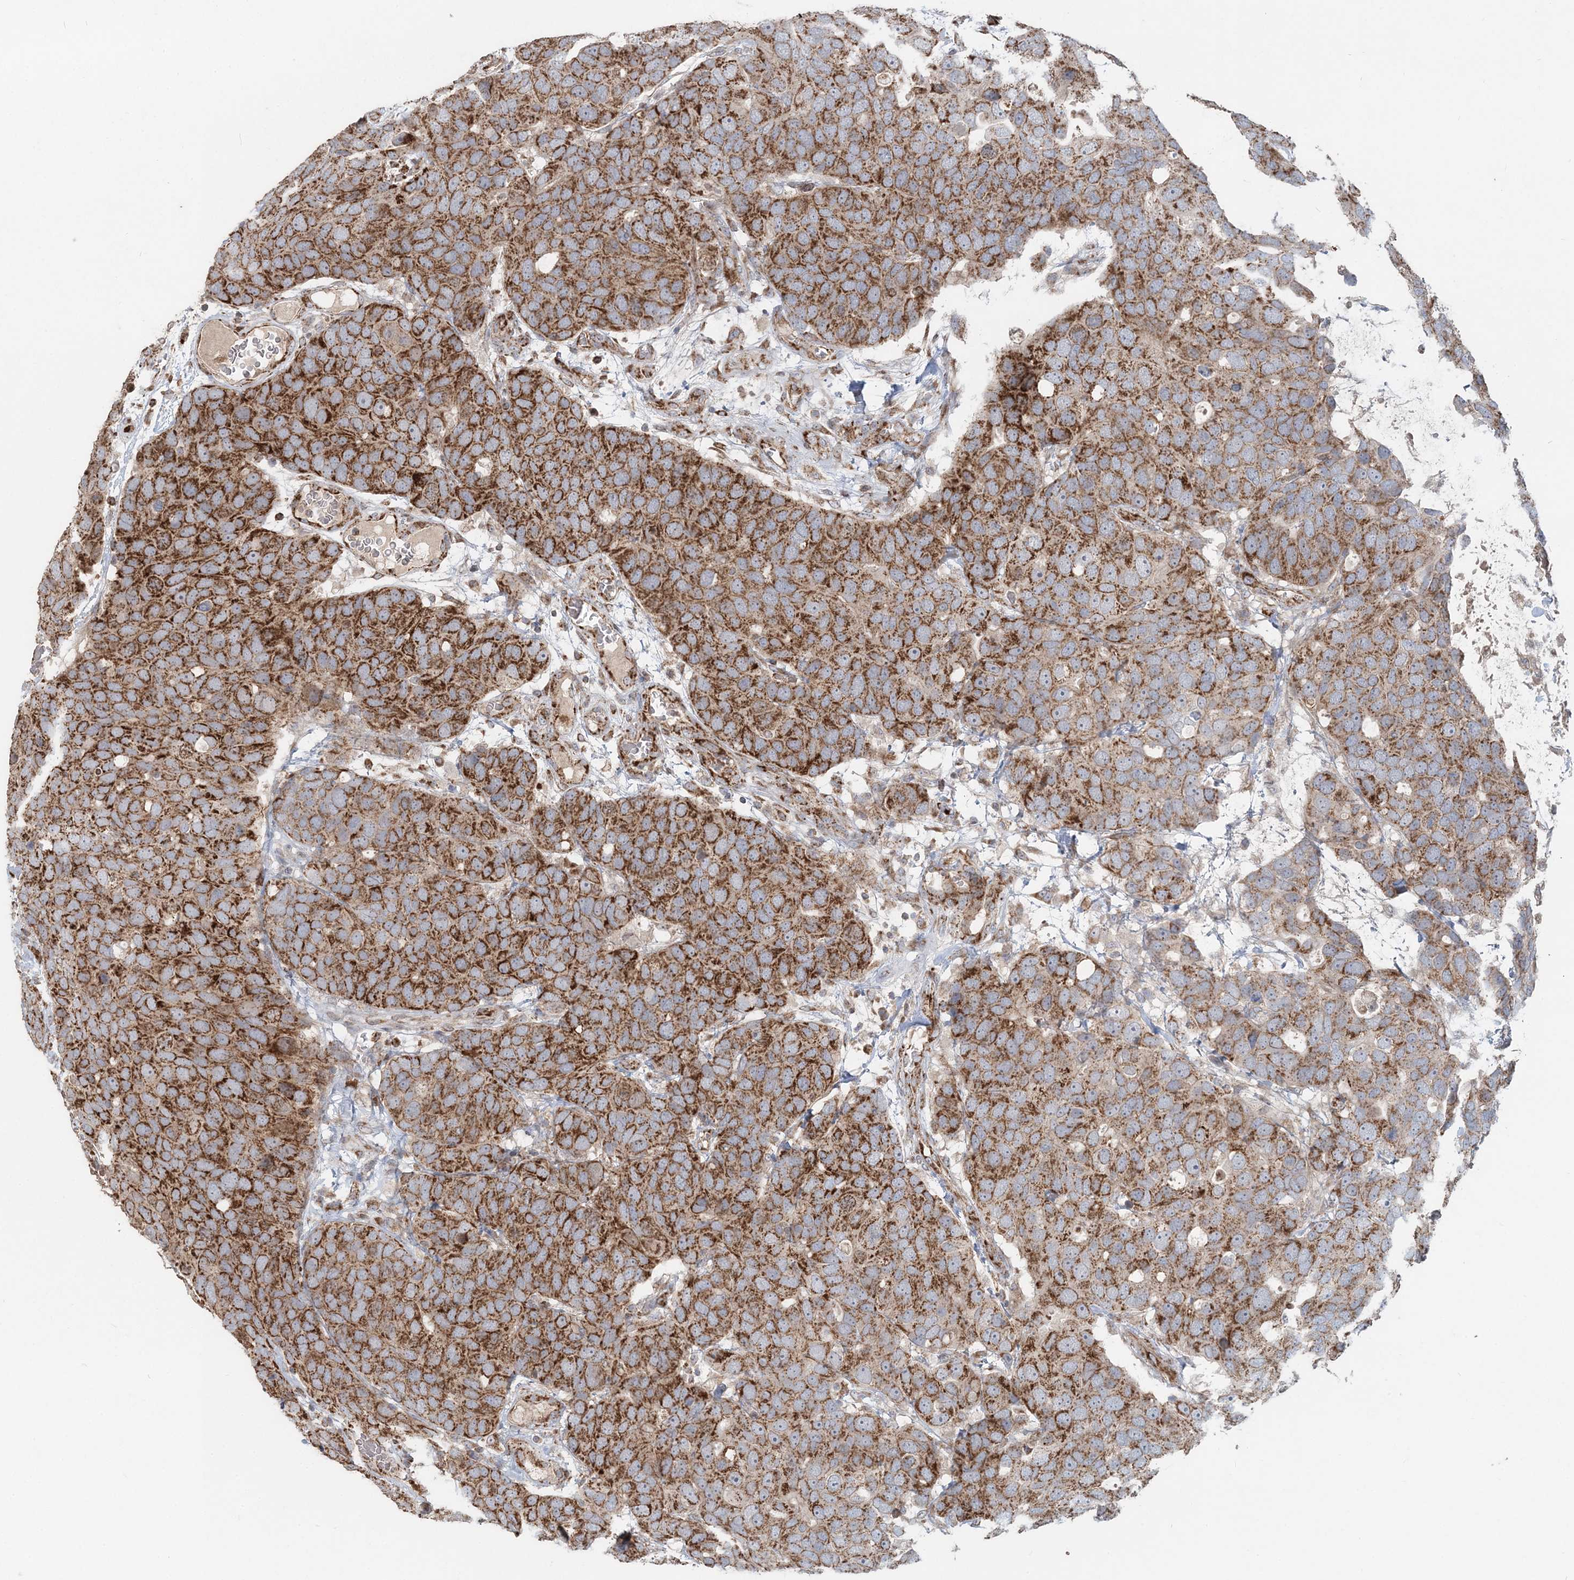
{"staining": {"intensity": "strong", "quantity": ">75%", "location": "cytoplasmic/membranous"}, "tissue": "breast cancer", "cell_type": "Tumor cells", "image_type": "cancer", "snomed": [{"axis": "morphology", "description": "Duct carcinoma"}, {"axis": "topography", "description": "Breast"}], "caption": "Intraductal carcinoma (breast) stained for a protein (brown) shows strong cytoplasmic/membranous positive expression in approximately >75% of tumor cells.", "gene": "LRPPRC", "patient": {"sex": "female", "age": 83}}